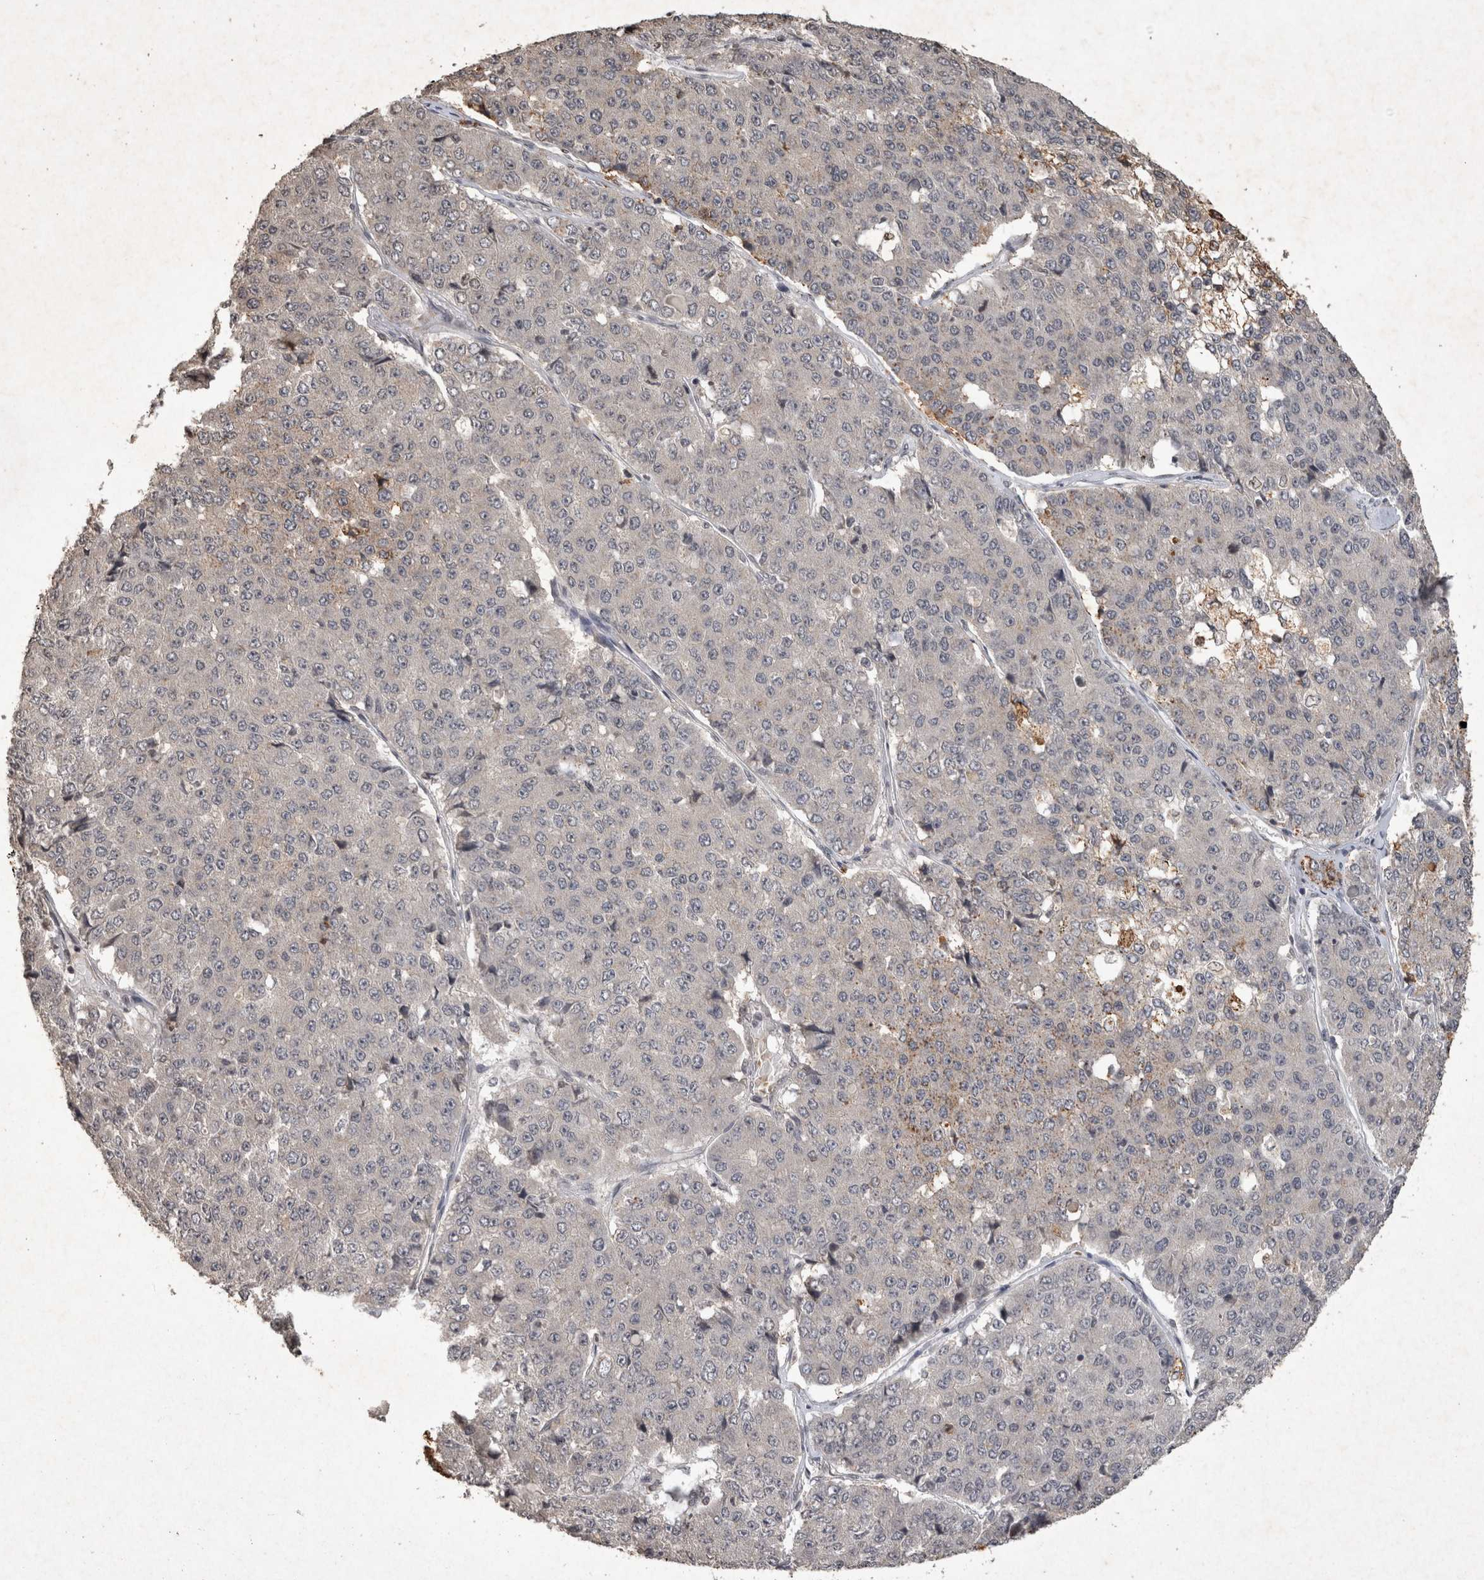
{"staining": {"intensity": "moderate", "quantity": "<25%", "location": "cytoplasmic/membranous"}, "tissue": "pancreatic cancer", "cell_type": "Tumor cells", "image_type": "cancer", "snomed": [{"axis": "morphology", "description": "Adenocarcinoma, NOS"}, {"axis": "topography", "description": "Pancreas"}], "caption": "High-power microscopy captured an immunohistochemistry histopathology image of pancreatic cancer (adenocarcinoma), revealing moderate cytoplasmic/membranous staining in about <25% of tumor cells.", "gene": "HRK", "patient": {"sex": "male", "age": 50}}